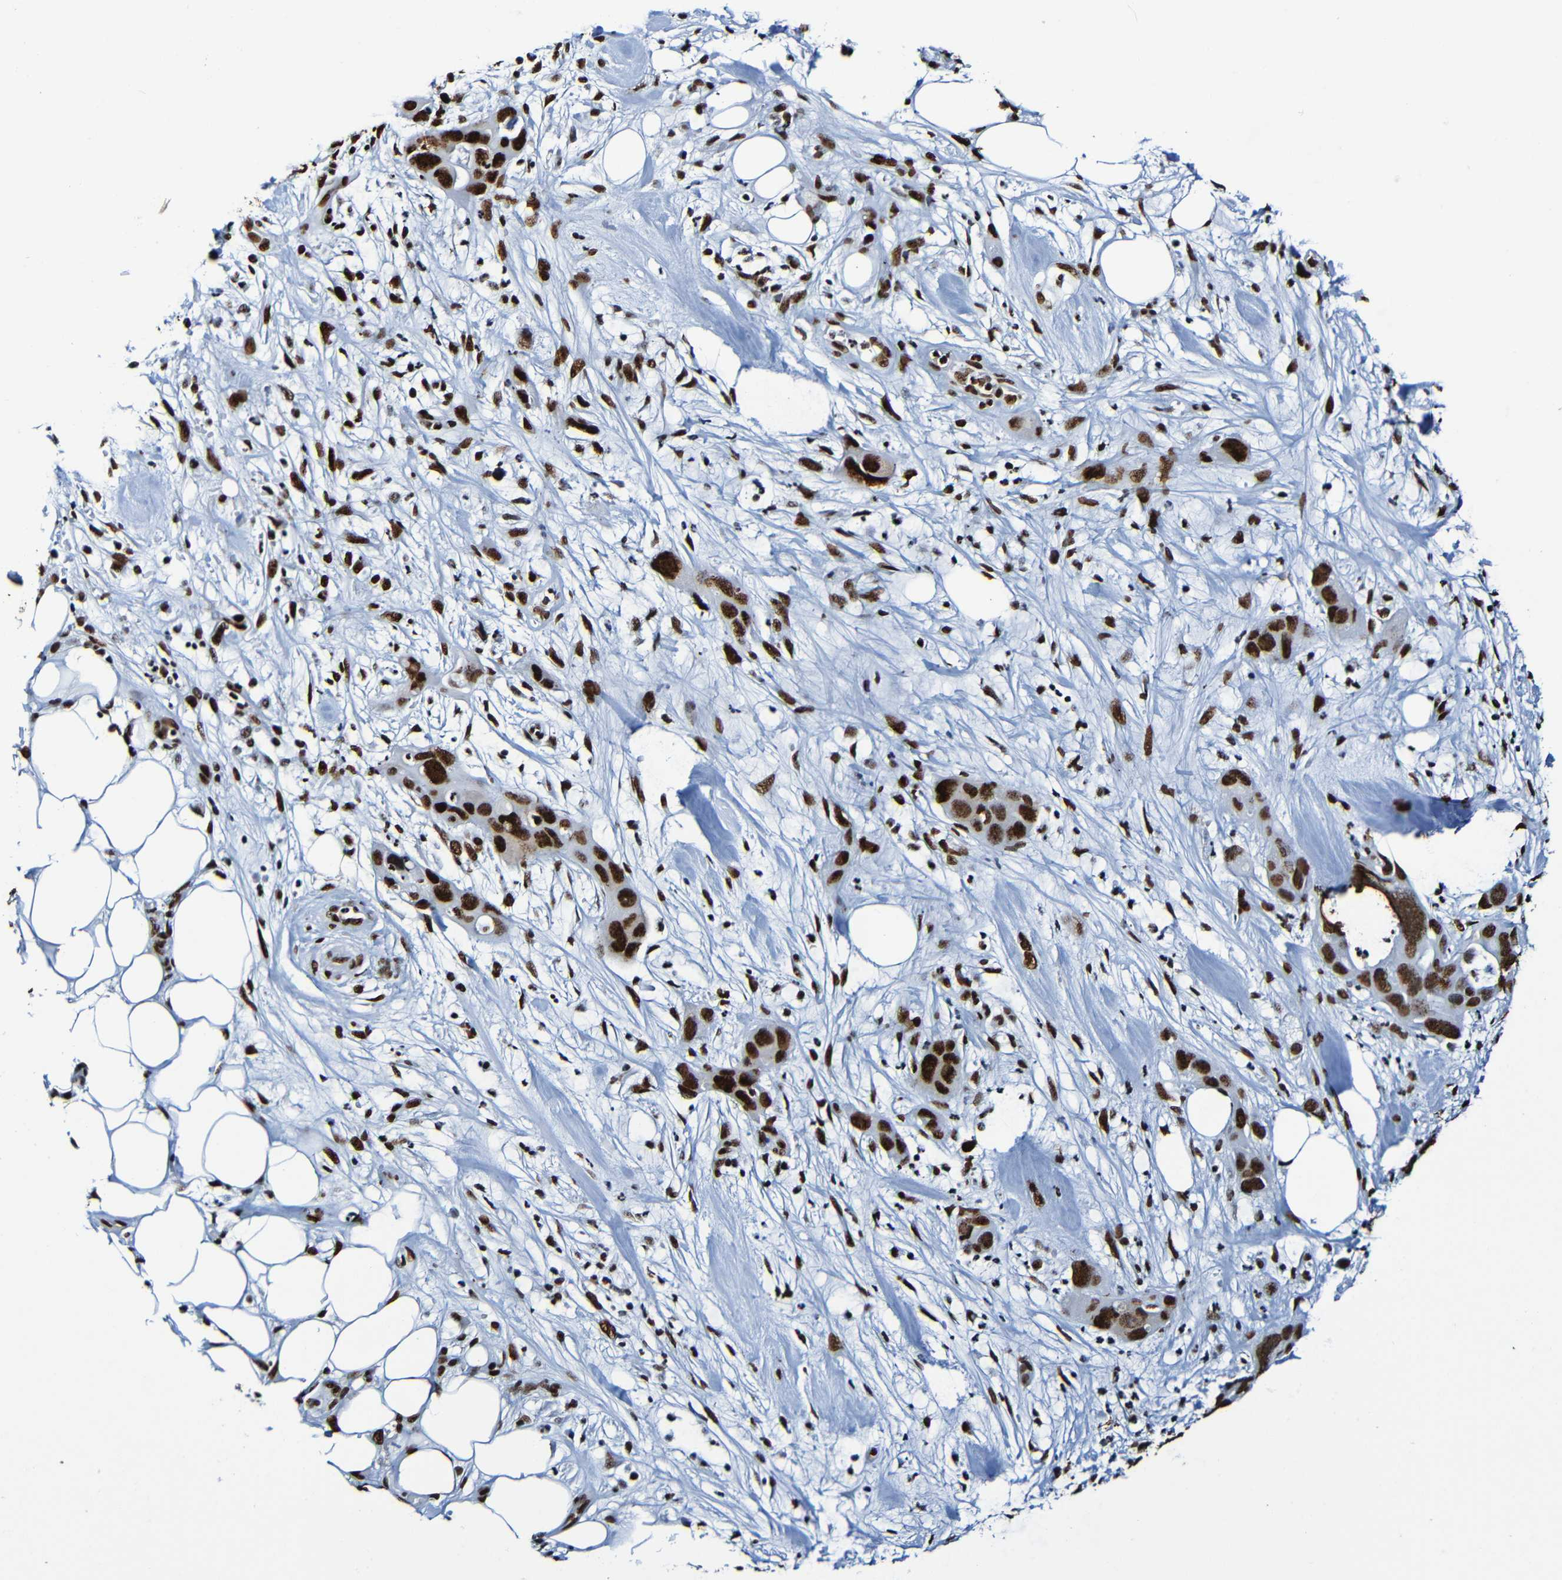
{"staining": {"intensity": "strong", "quantity": ">75%", "location": "nuclear"}, "tissue": "pancreatic cancer", "cell_type": "Tumor cells", "image_type": "cancer", "snomed": [{"axis": "morphology", "description": "Adenocarcinoma, NOS"}, {"axis": "topography", "description": "Pancreas"}], "caption": "This is an image of IHC staining of adenocarcinoma (pancreatic), which shows strong positivity in the nuclear of tumor cells.", "gene": "SRSF3", "patient": {"sex": "female", "age": 71}}